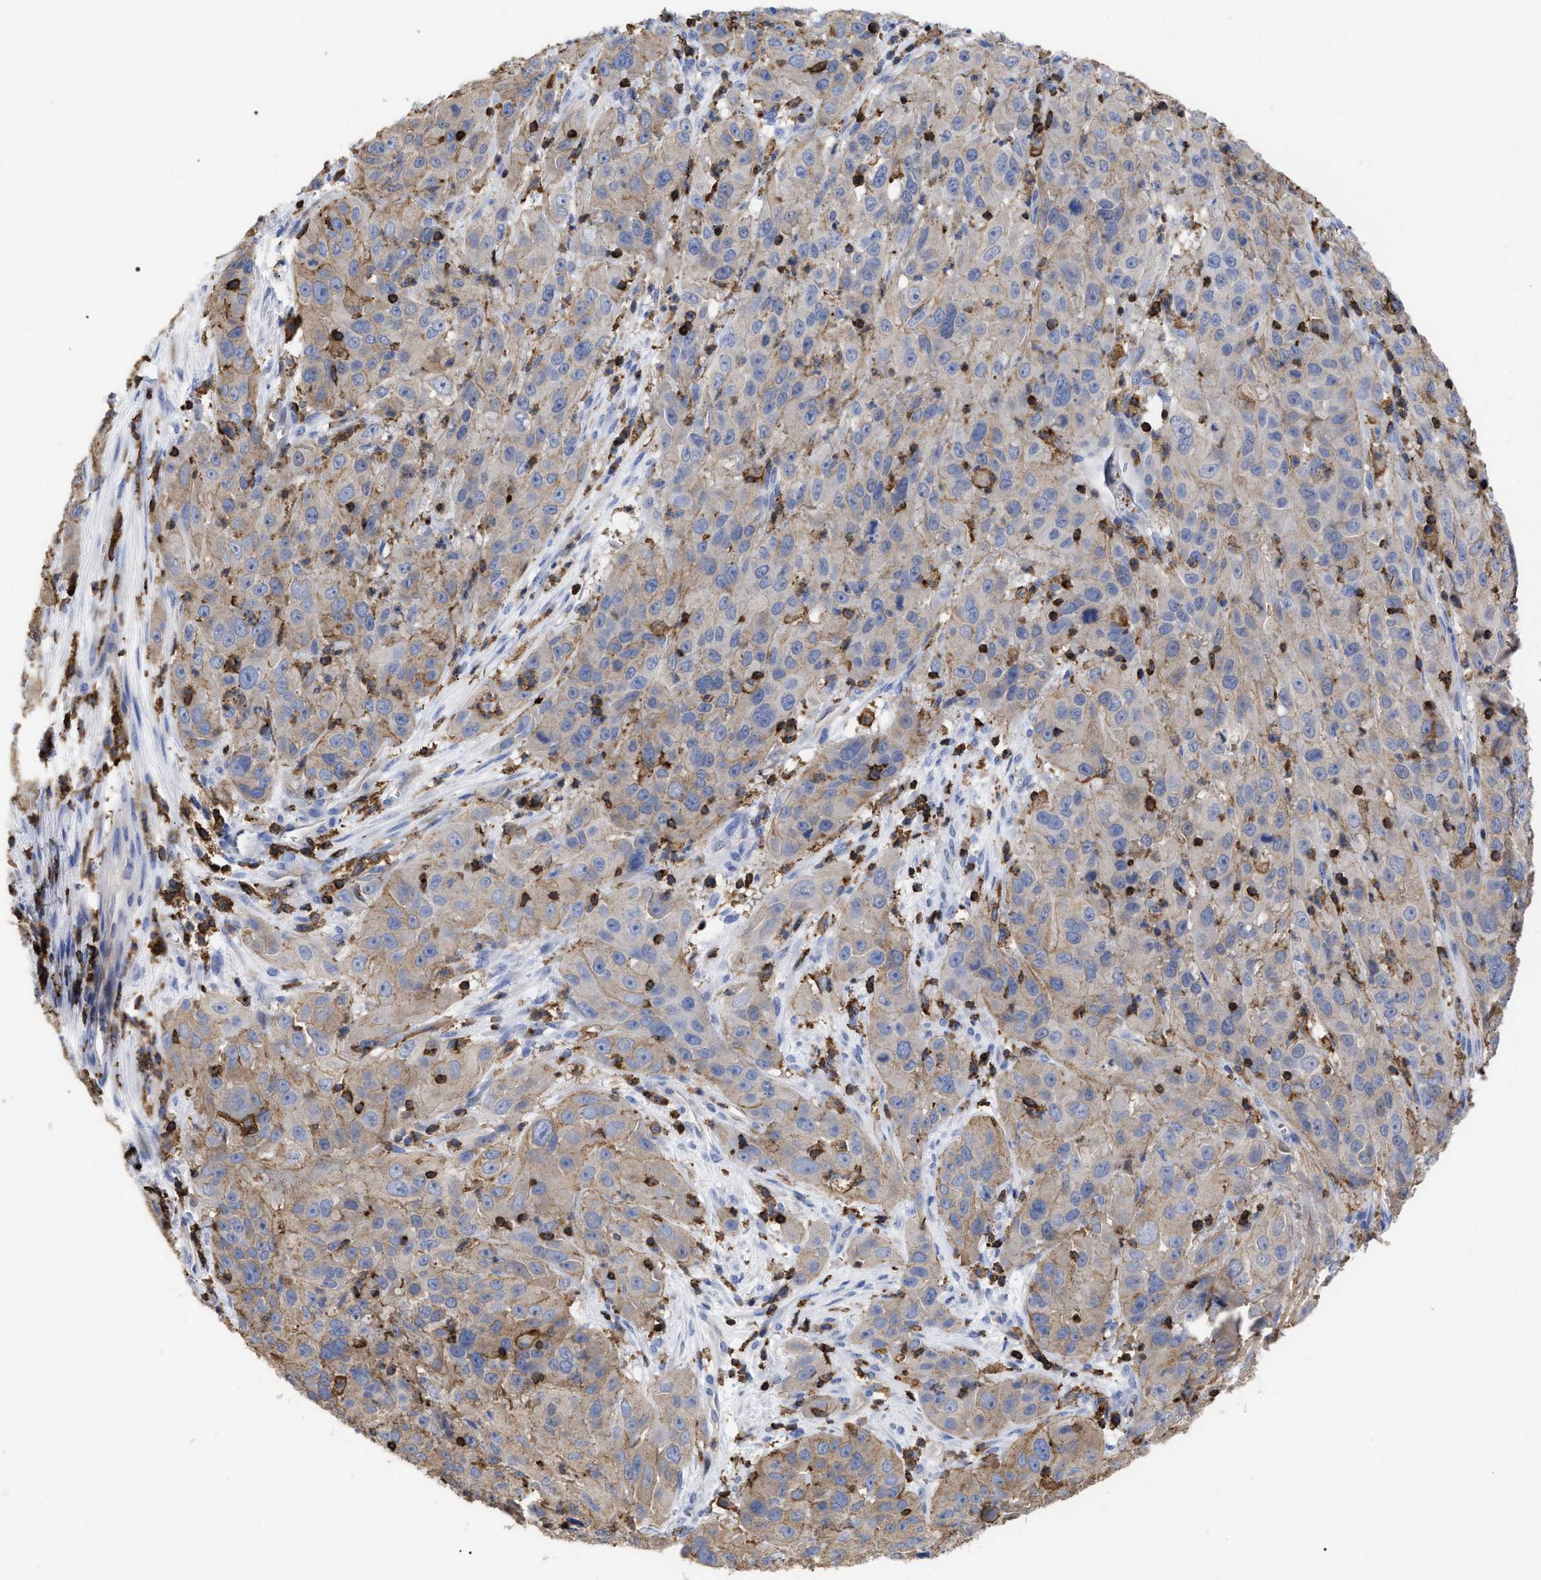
{"staining": {"intensity": "weak", "quantity": ">75%", "location": "cytoplasmic/membranous"}, "tissue": "cervical cancer", "cell_type": "Tumor cells", "image_type": "cancer", "snomed": [{"axis": "morphology", "description": "Squamous cell carcinoma, NOS"}, {"axis": "topography", "description": "Cervix"}], "caption": "An IHC micrograph of neoplastic tissue is shown. Protein staining in brown labels weak cytoplasmic/membranous positivity in squamous cell carcinoma (cervical) within tumor cells.", "gene": "HCLS1", "patient": {"sex": "female", "age": 32}}